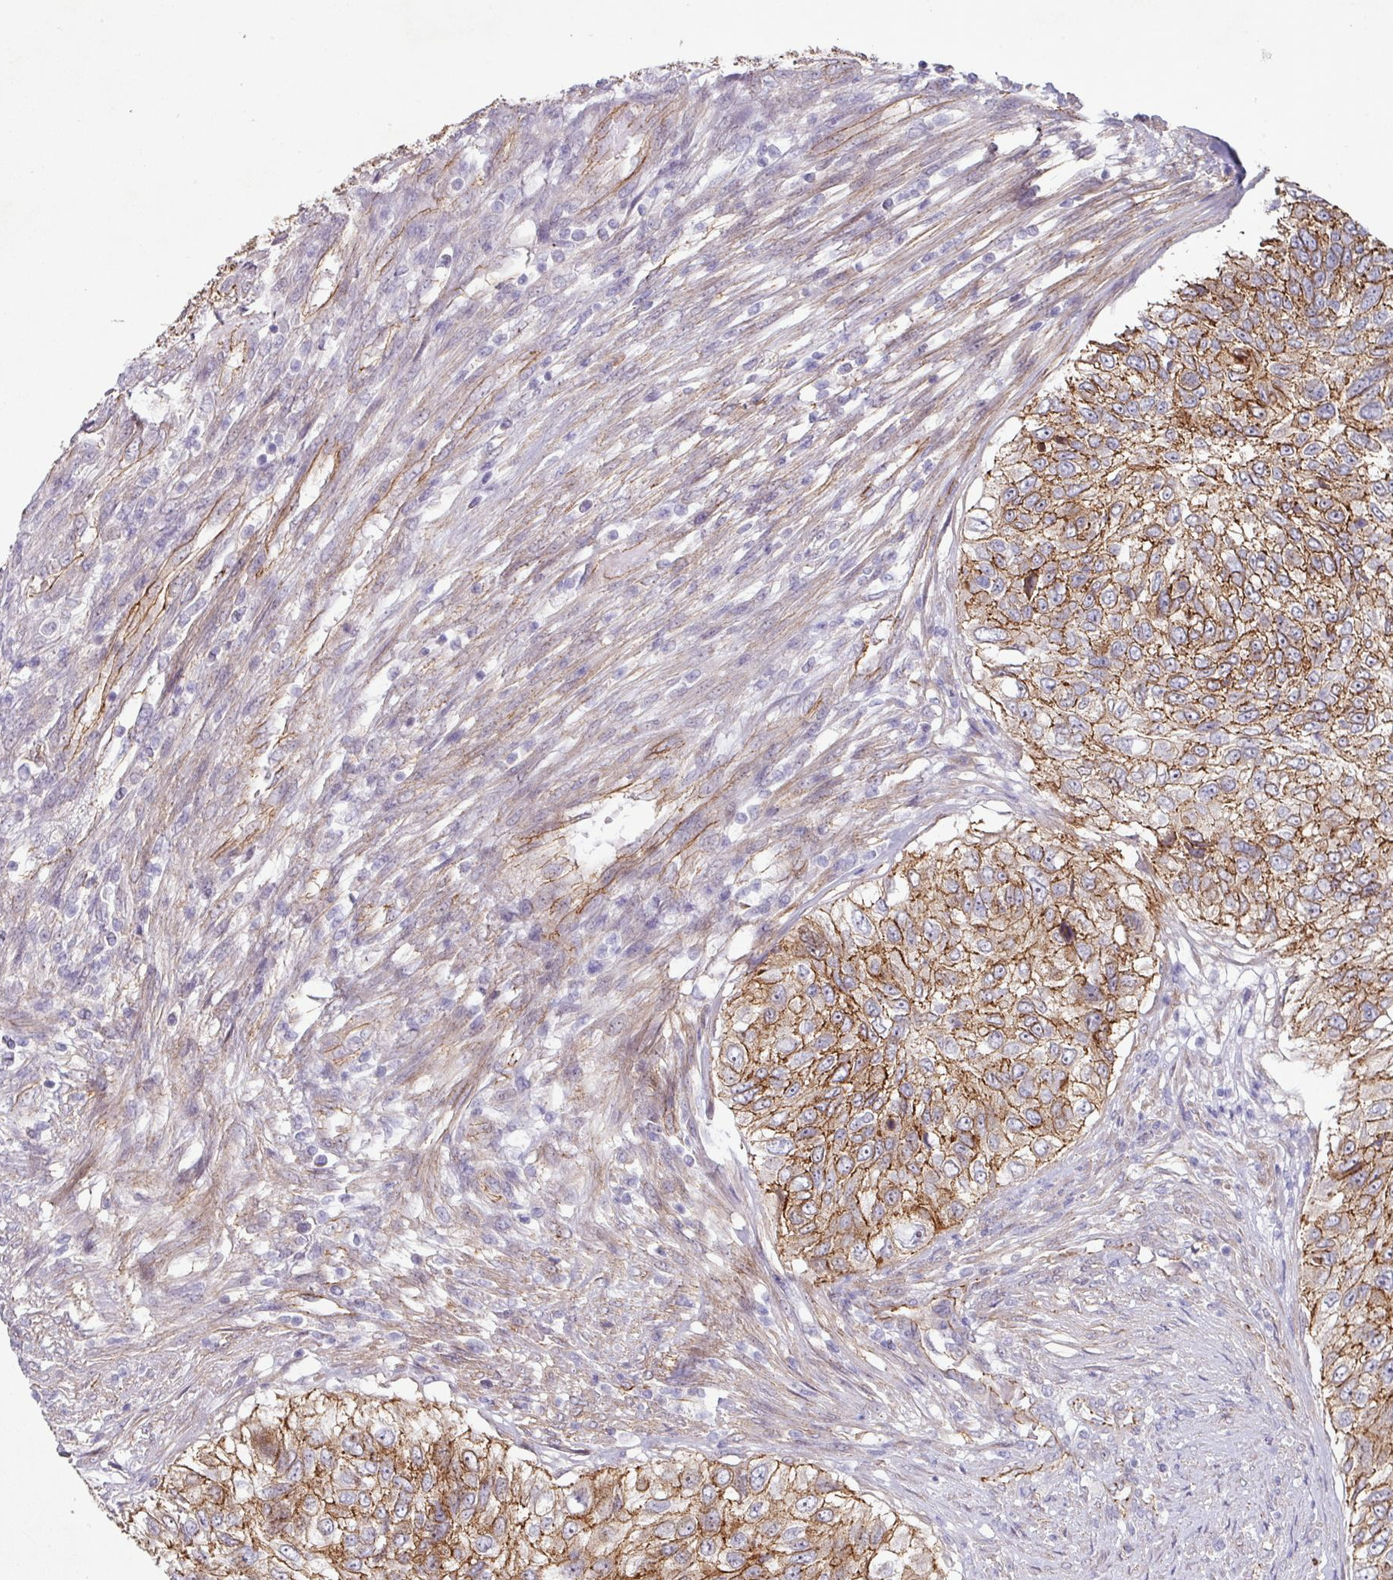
{"staining": {"intensity": "moderate", "quantity": ">75%", "location": "cytoplasmic/membranous"}, "tissue": "urothelial cancer", "cell_type": "Tumor cells", "image_type": "cancer", "snomed": [{"axis": "morphology", "description": "Urothelial carcinoma, High grade"}, {"axis": "topography", "description": "Urinary bladder"}], "caption": "Immunohistochemistry micrograph of urothelial cancer stained for a protein (brown), which exhibits medium levels of moderate cytoplasmic/membranous positivity in approximately >75% of tumor cells.", "gene": "JUP", "patient": {"sex": "female", "age": 60}}